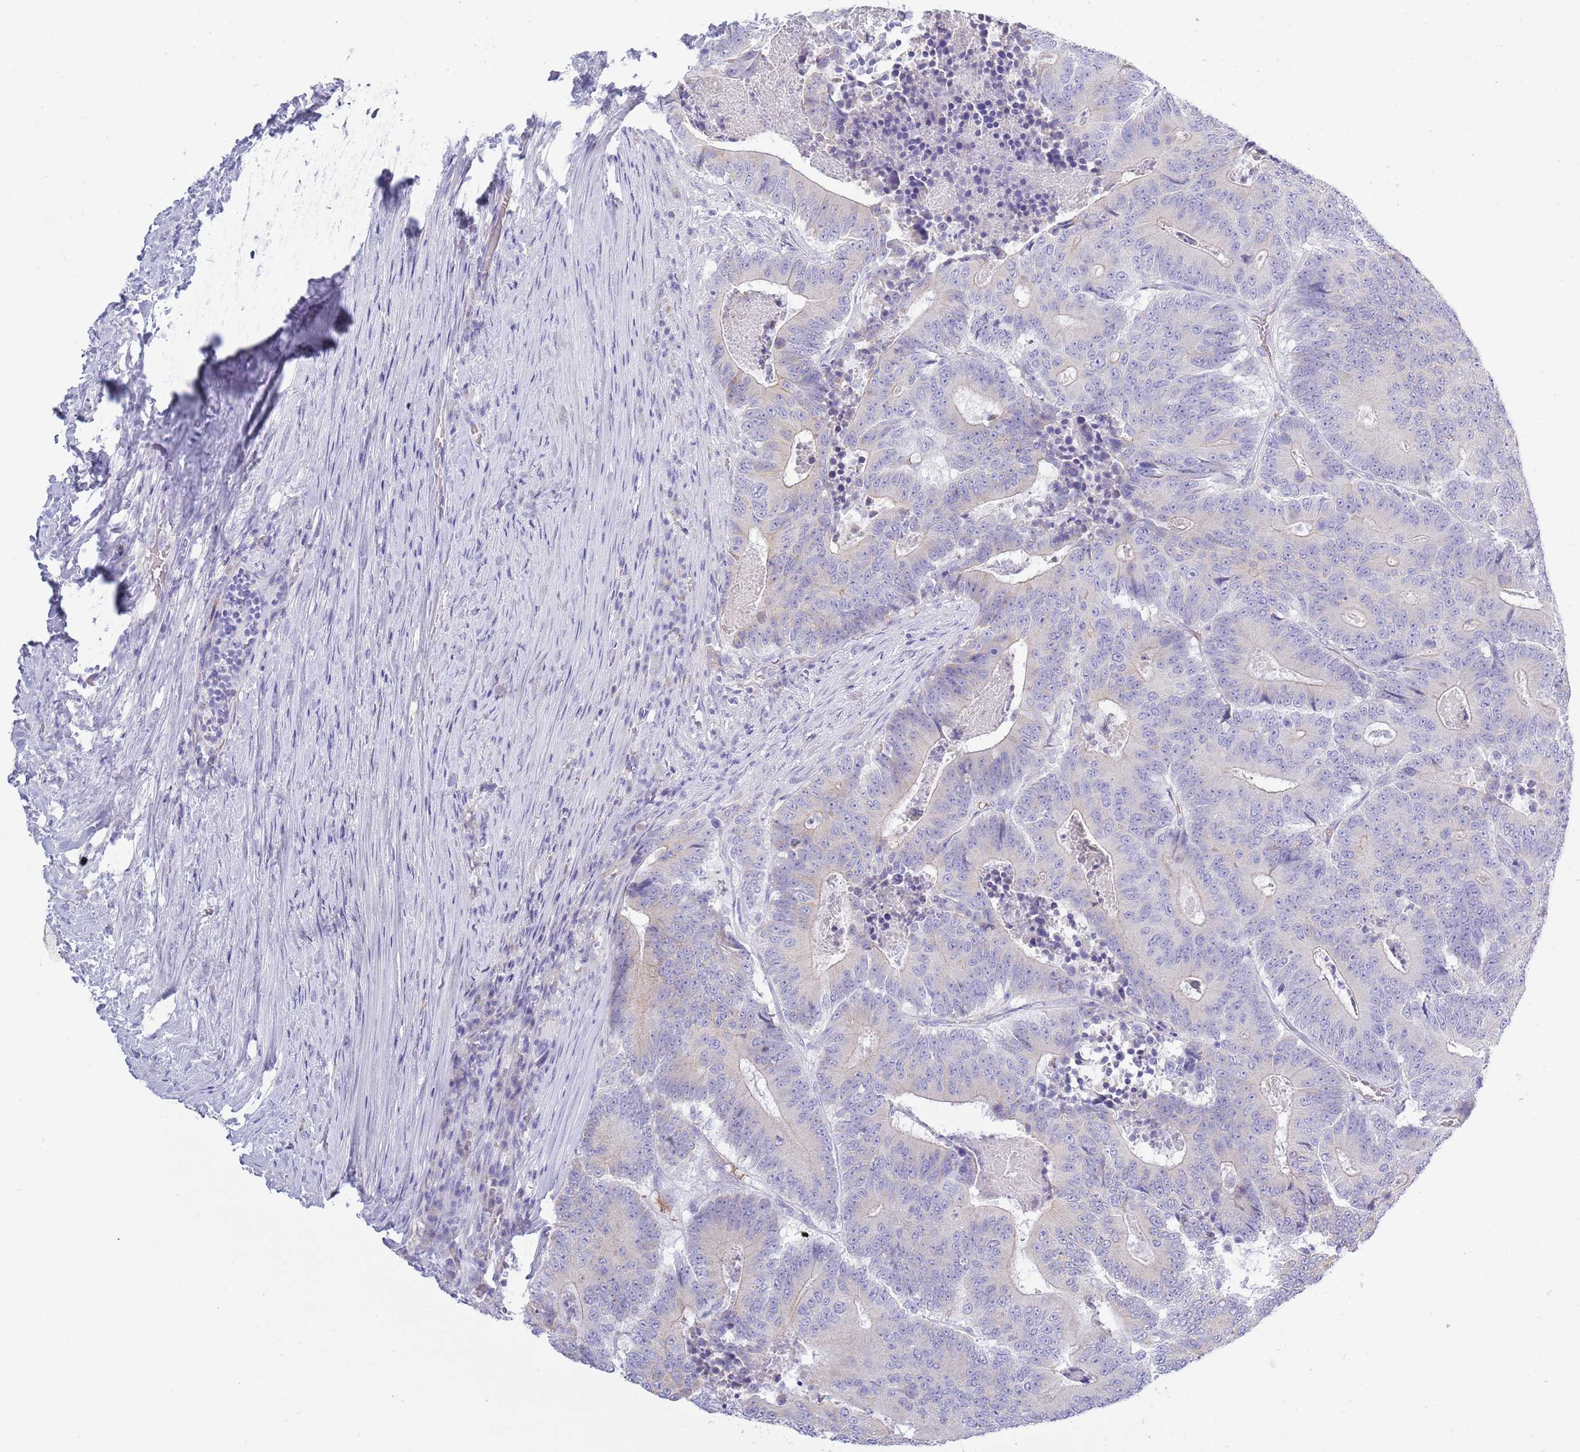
{"staining": {"intensity": "negative", "quantity": "none", "location": "none"}, "tissue": "colorectal cancer", "cell_type": "Tumor cells", "image_type": "cancer", "snomed": [{"axis": "morphology", "description": "Adenocarcinoma, NOS"}, {"axis": "topography", "description": "Colon"}], "caption": "Immunohistochemical staining of human colorectal cancer (adenocarcinoma) reveals no significant staining in tumor cells.", "gene": "ACR", "patient": {"sex": "male", "age": 83}}